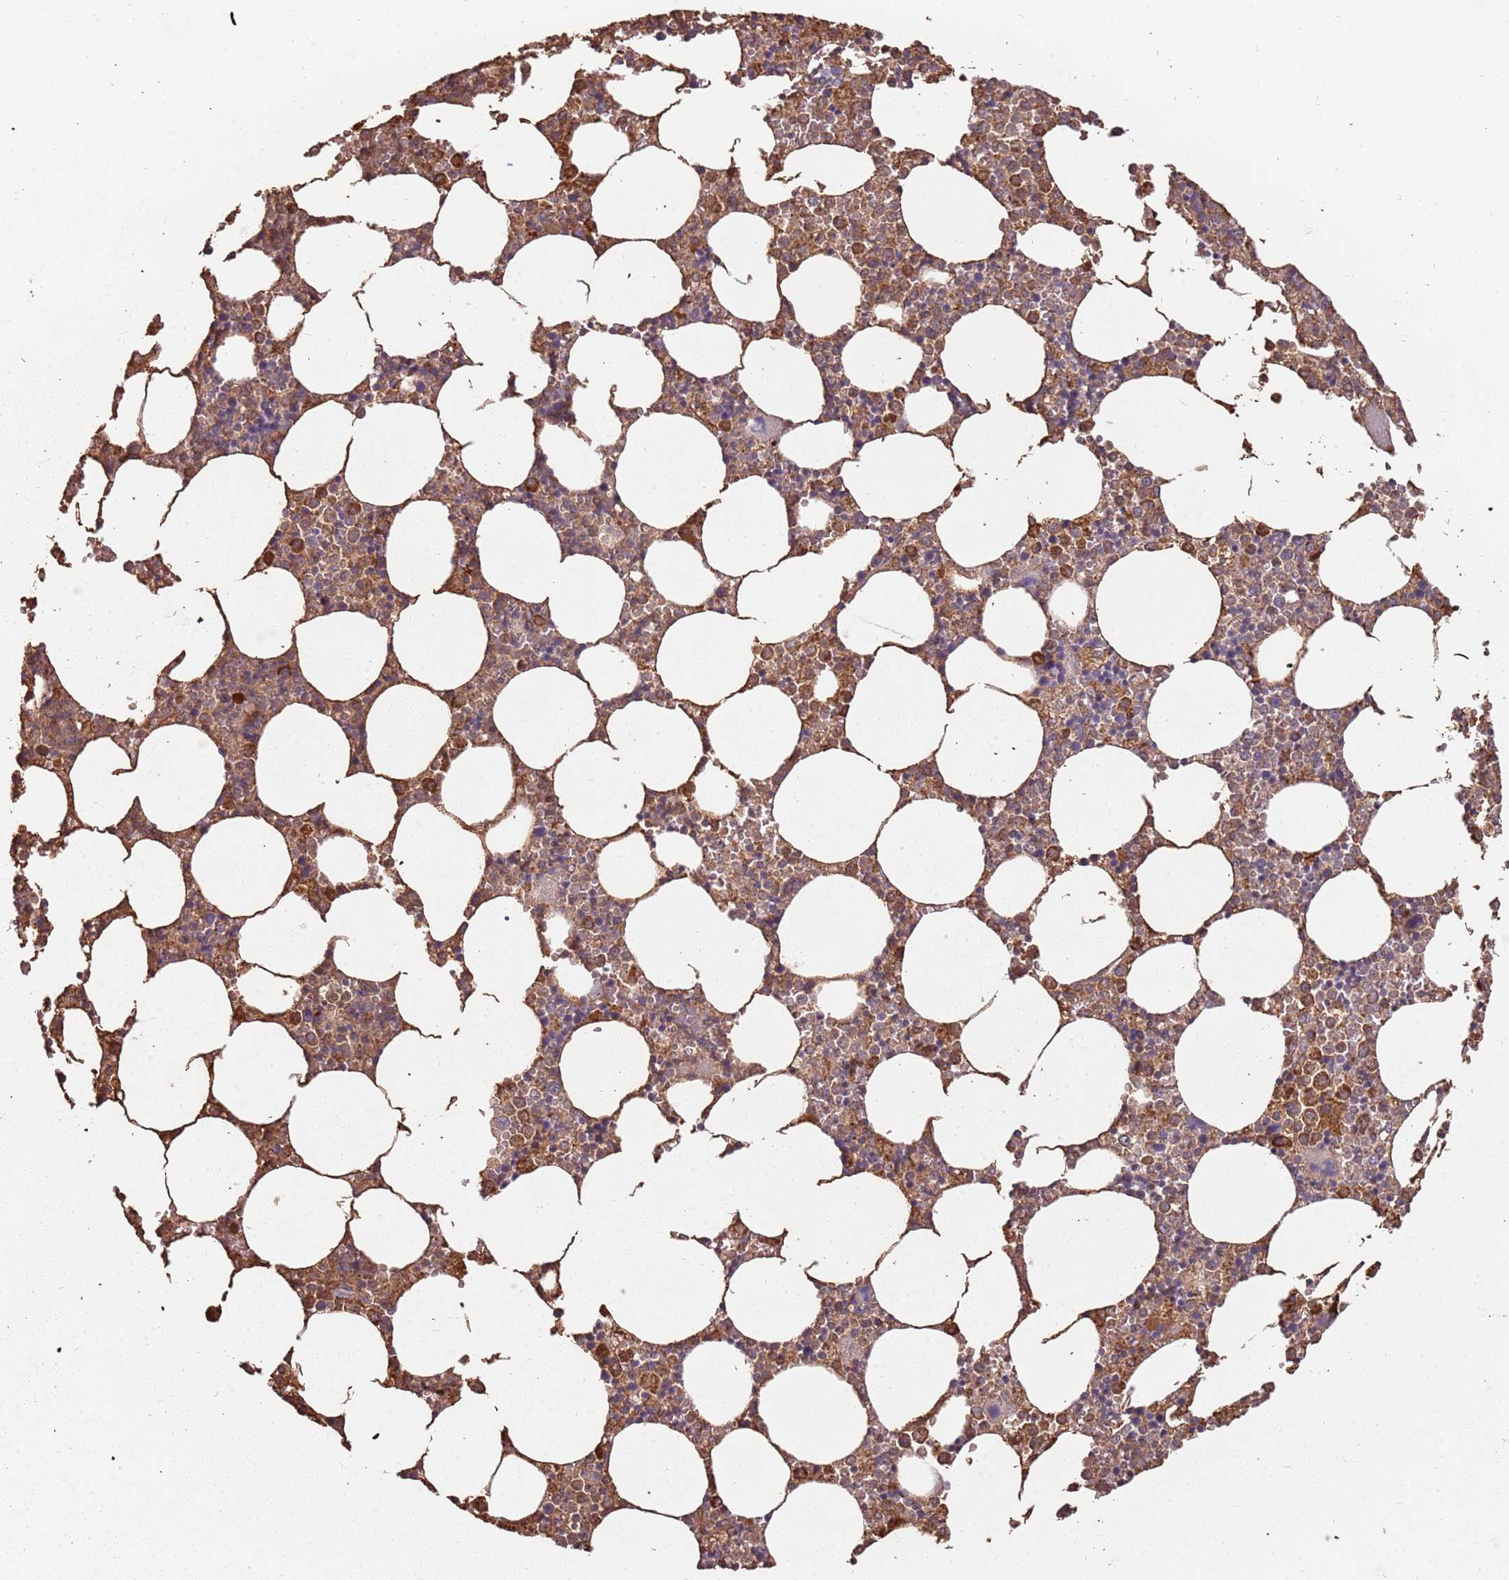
{"staining": {"intensity": "strong", "quantity": "25%-75%", "location": "cytoplasmic/membranous"}, "tissue": "bone marrow", "cell_type": "Hematopoietic cells", "image_type": "normal", "snomed": [{"axis": "morphology", "description": "Normal tissue, NOS"}, {"axis": "topography", "description": "Bone marrow"}], "caption": "IHC staining of normal bone marrow, which reveals high levels of strong cytoplasmic/membranous expression in about 25%-75% of hematopoietic cells indicating strong cytoplasmic/membranous protein staining. The staining was performed using DAB (3,3'-diaminobenzidine) (brown) for protein detection and nuclei were counterstained in hematoxylin (blue).", "gene": "ATOSB", "patient": {"sex": "female", "age": 64}}